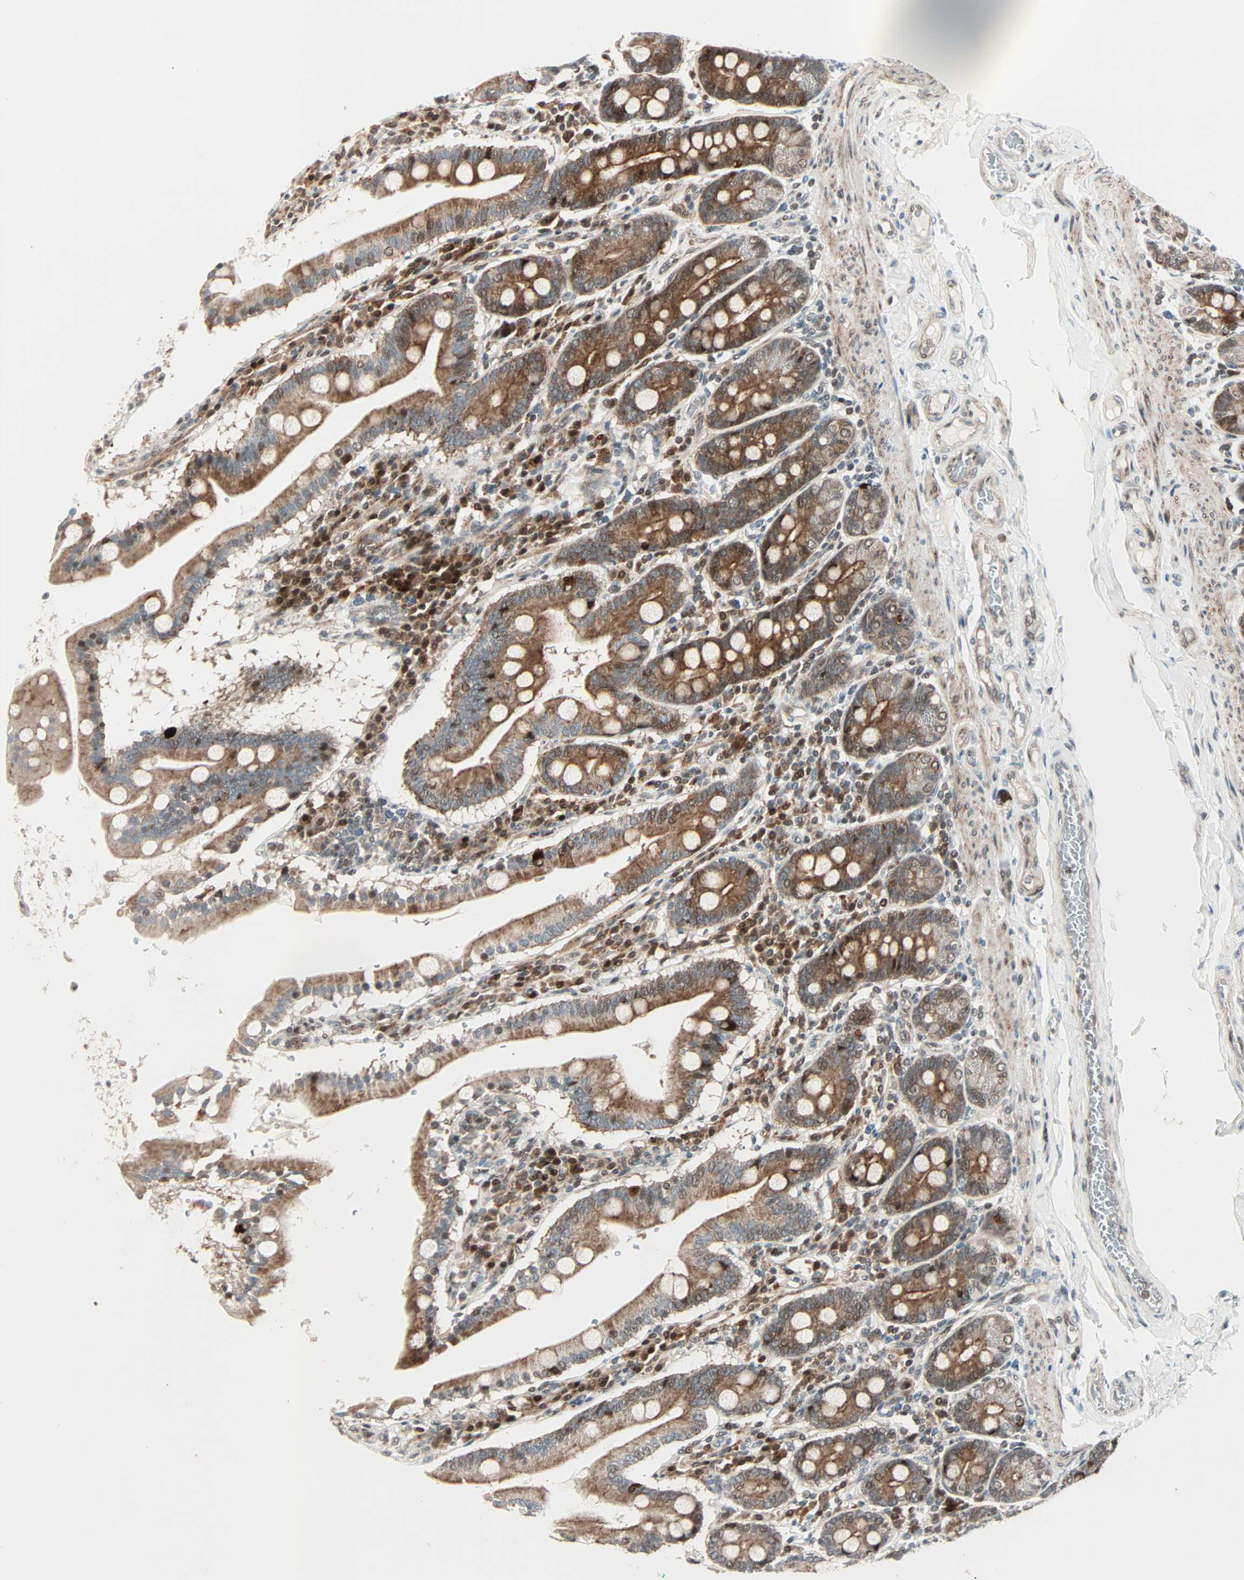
{"staining": {"intensity": "strong", "quantity": ">75%", "location": "cytoplasmic/membranous,nuclear"}, "tissue": "duodenum", "cell_type": "Glandular cells", "image_type": "normal", "snomed": [{"axis": "morphology", "description": "Normal tissue, NOS"}, {"axis": "topography", "description": "Duodenum"}], "caption": "Strong cytoplasmic/membranous,nuclear expression for a protein is seen in about >75% of glandular cells of normal duodenum using IHC.", "gene": "CBX4", "patient": {"sex": "male", "age": 50}}